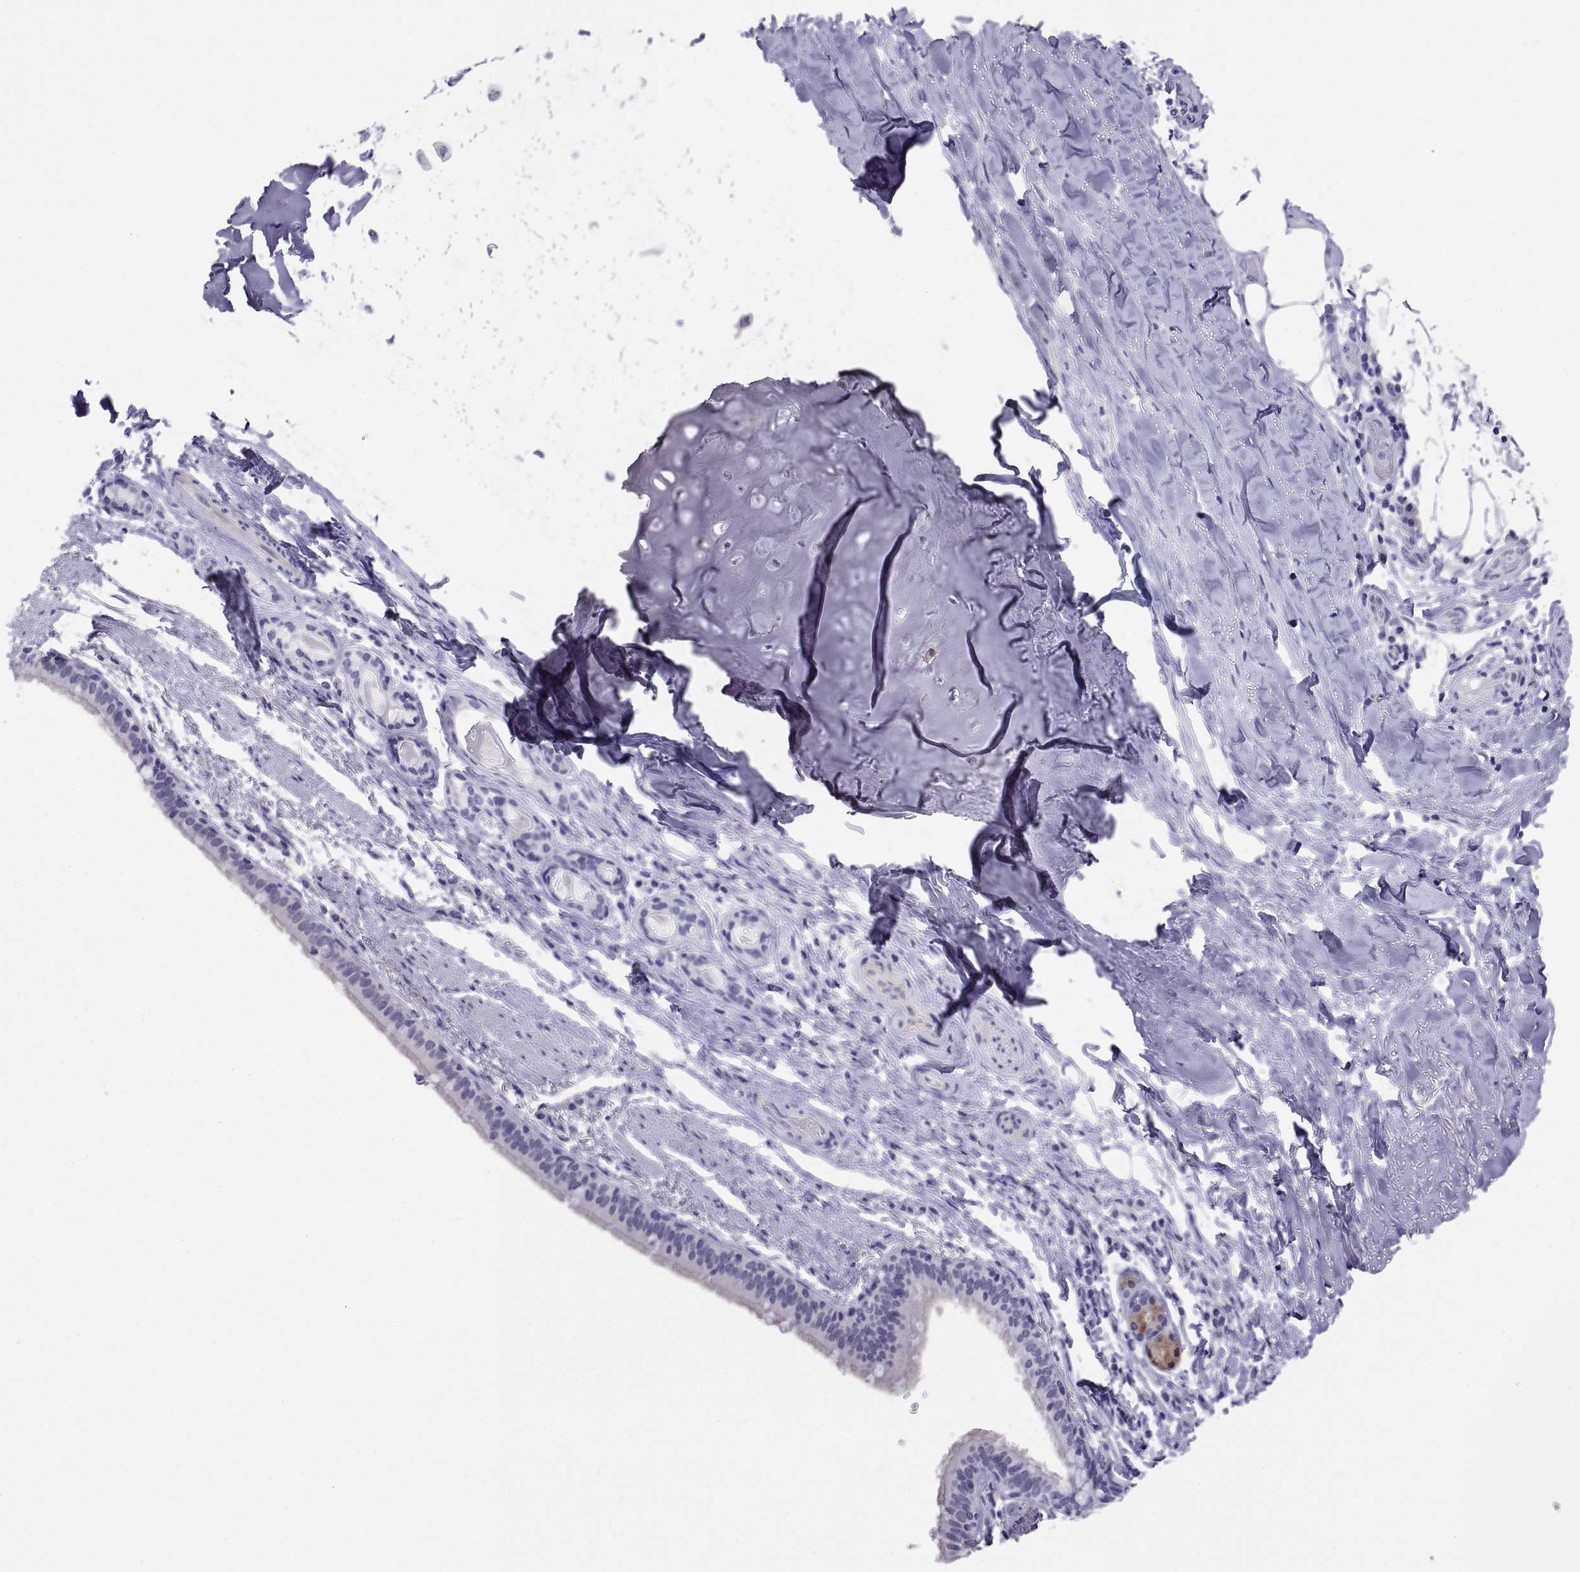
{"staining": {"intensity": "negative", "quantity": "none", "location": "none"}, "tissue": "bronchus", "cell_type": "Respiratory epithelial cells", "image_type": "normal", "snomed": [{"axis": "morphology", "description": "Normal tissue, NOS"}, {"axis": "morphology", "description": "Squamous cell carcinoma, NOS"}, {"axis": "topography", "description": "Bronchus"}, {"axis": "topography", "description": "Lung"}], "caption": "Immunohistochemistry photomicrograph of benign bronchus: human bronchus stained with DAB exhibits no significant protein staining in respiratory epithelial cells.", "gene": "TEX13A", "patient": {"sex": "male", "age": 69}}